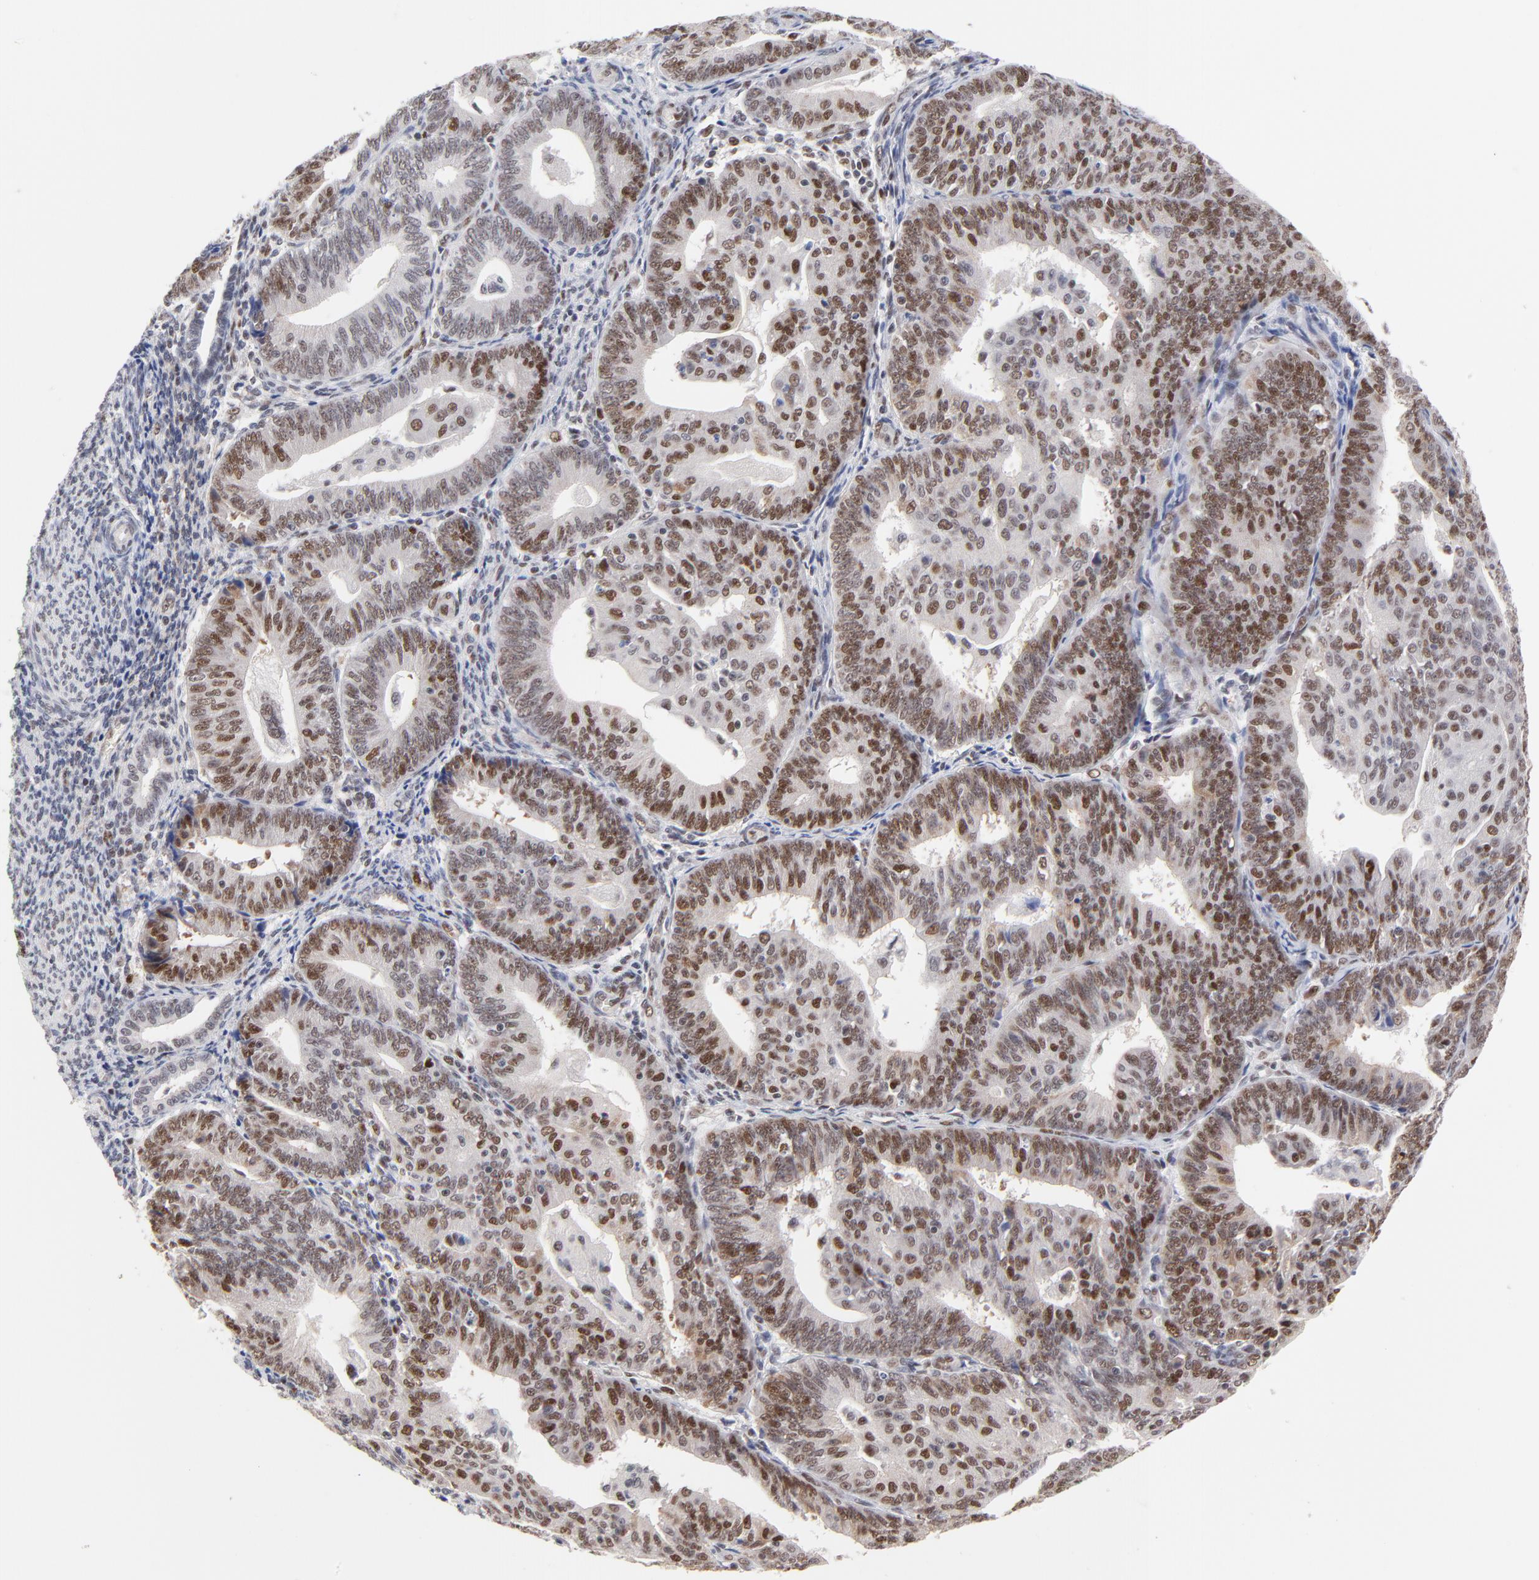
{"staining": {"intensity": "moderate", "quantity": ">75%", "location": "nuclear"}, "tissue": "endometrial cancer", "cell_type": "Tumor cells", "image_type": "cancer", "snomed": [{"axis": "morphology", "description": "Adenocarcinoma, NOS"}, {"axis": "topography", "description": "Endometrium"}], "caption": "This photomicrograph reveals IHC staining of endometrial cancer, with medium moderate nuclear positivity in approximately >75% of tumor cells.", "gene": "OGFOD1", "patient": {"sex": "female", "age": 56}}